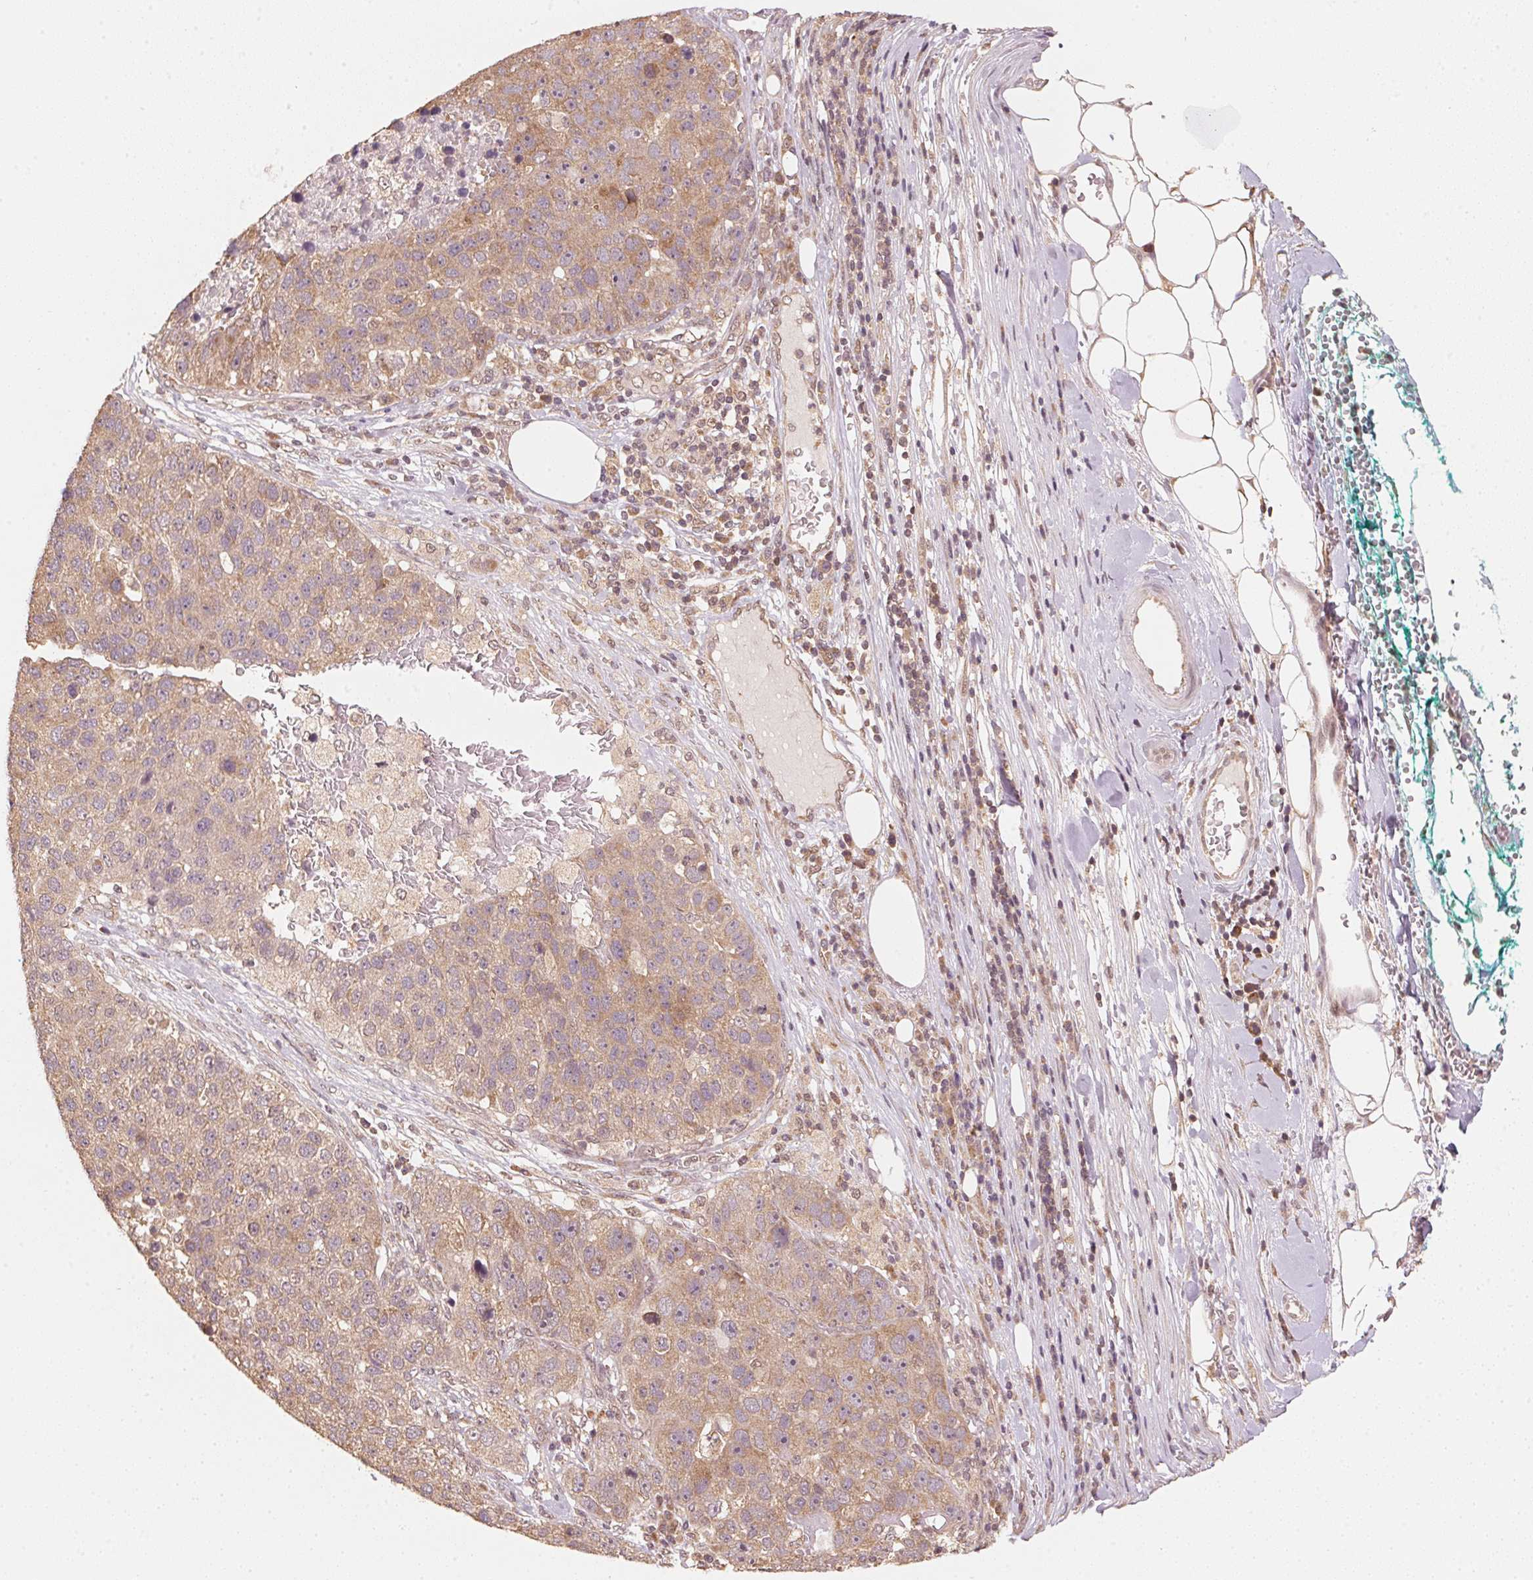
{"staining": {"intensity": "weak", "quantity": ">75%", "location": "cytoplasmic/membranous"}, "tissue": "pancreatic cancer", "cell_type": "Tumor cells", "image_type": "cancer", "snomed": [{"axis": "morphology", "description": "Adenocarcinoma, NOS"}, {"axis": "topography", "description": "Pancreas"}], "caption": "Protein expression analysis of pancreatic cancer (adenocarcinoma) reveals weak cytoplasmic/membranous expression in approximately >75% of tumor cells. Nuclei are stained in blue.", "gene": "C2orf73", "patient": {"sex": "female", "age": 61}}